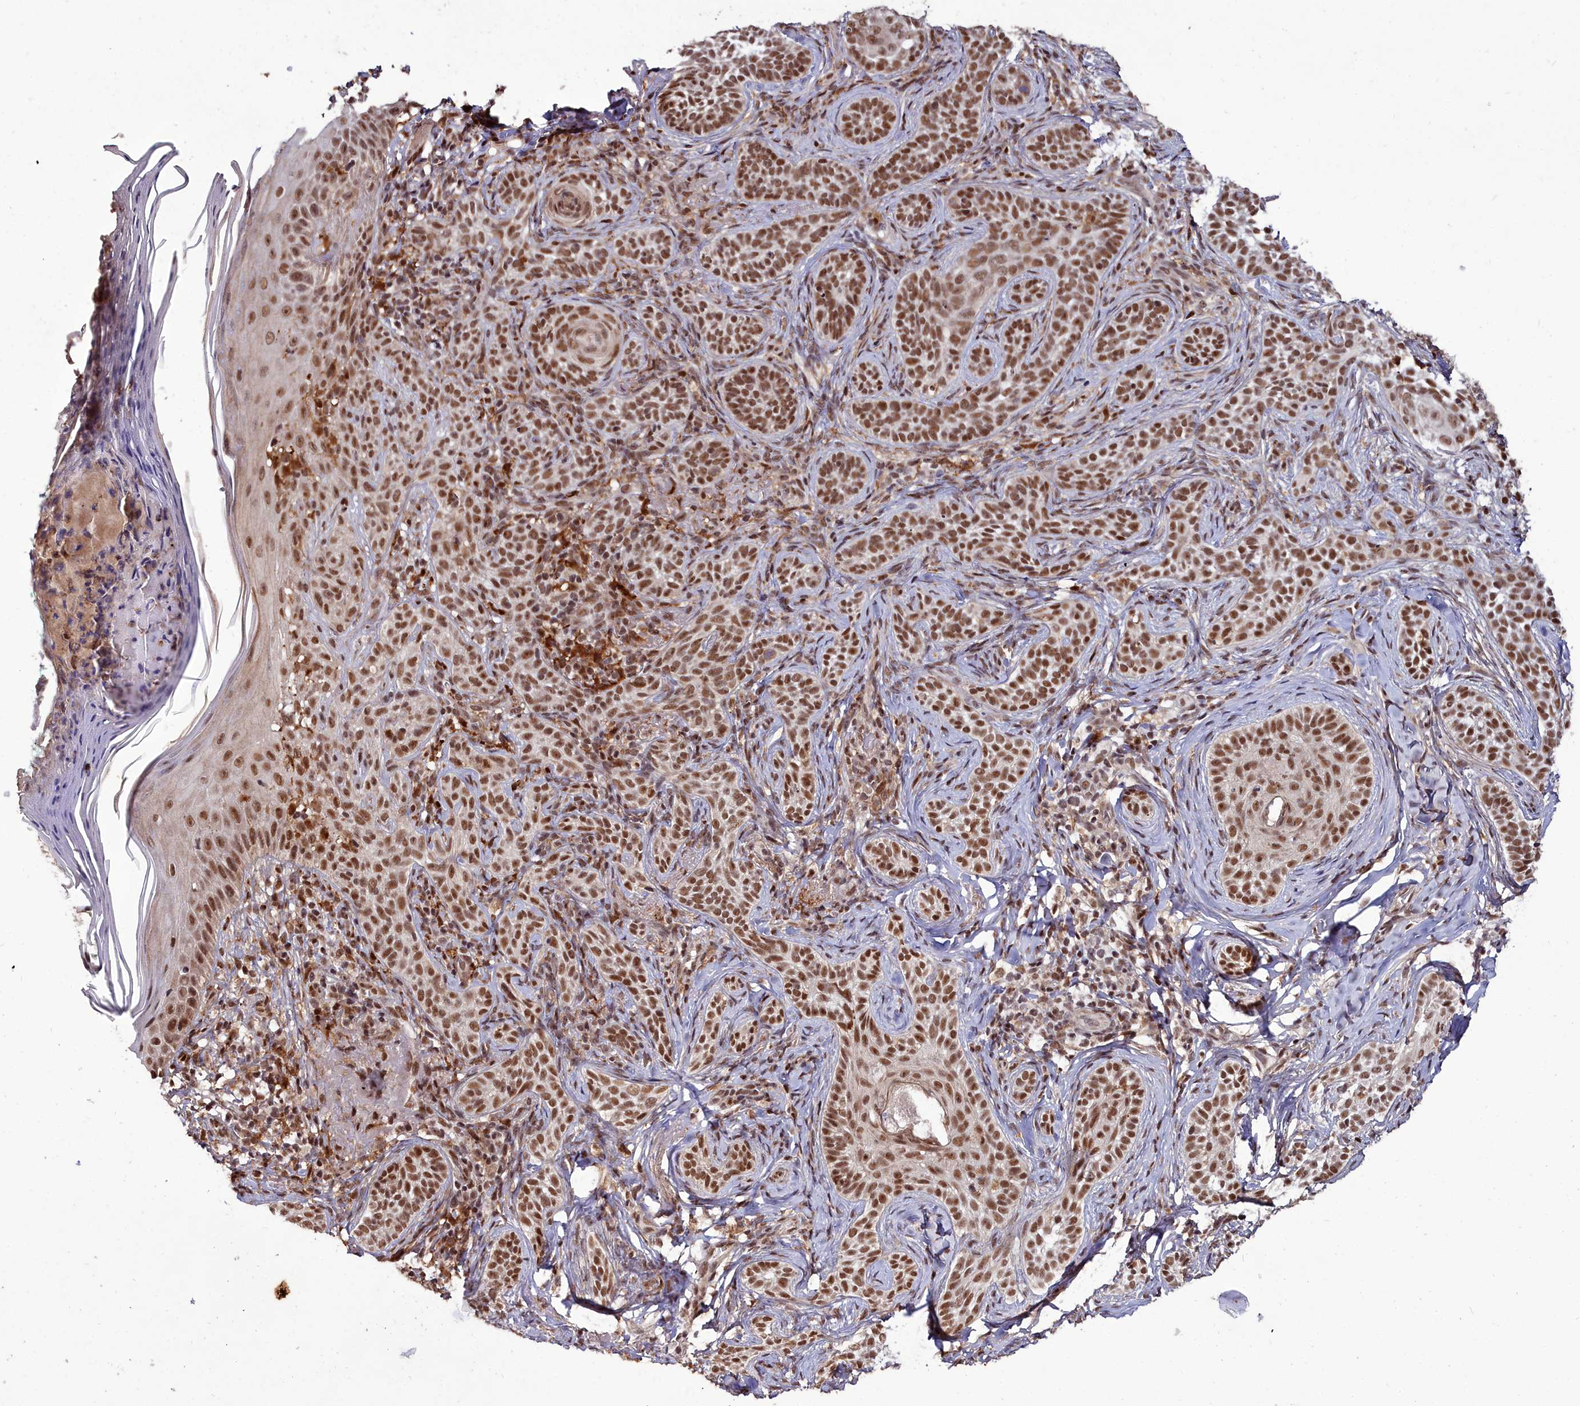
{"staining": {"intensity": "strong", "quantity": ">75%", "location": "nuclear"}, "tissue": "skin cancer", "cell_type": "Tumor cells", "image_type": "cancer", "snomed": [{"axis": "morphology", "description": "Basal cell carcinoma"}, {"axis": "topography", "description": "Skin"}], "caption": "Human skin cancer stained for a protein (brown) exhibits strong nuclear positive staining in about >75% of tumor cells.", "gene": "CXXC1", "patient": {"sex": "male", "age": 71}}